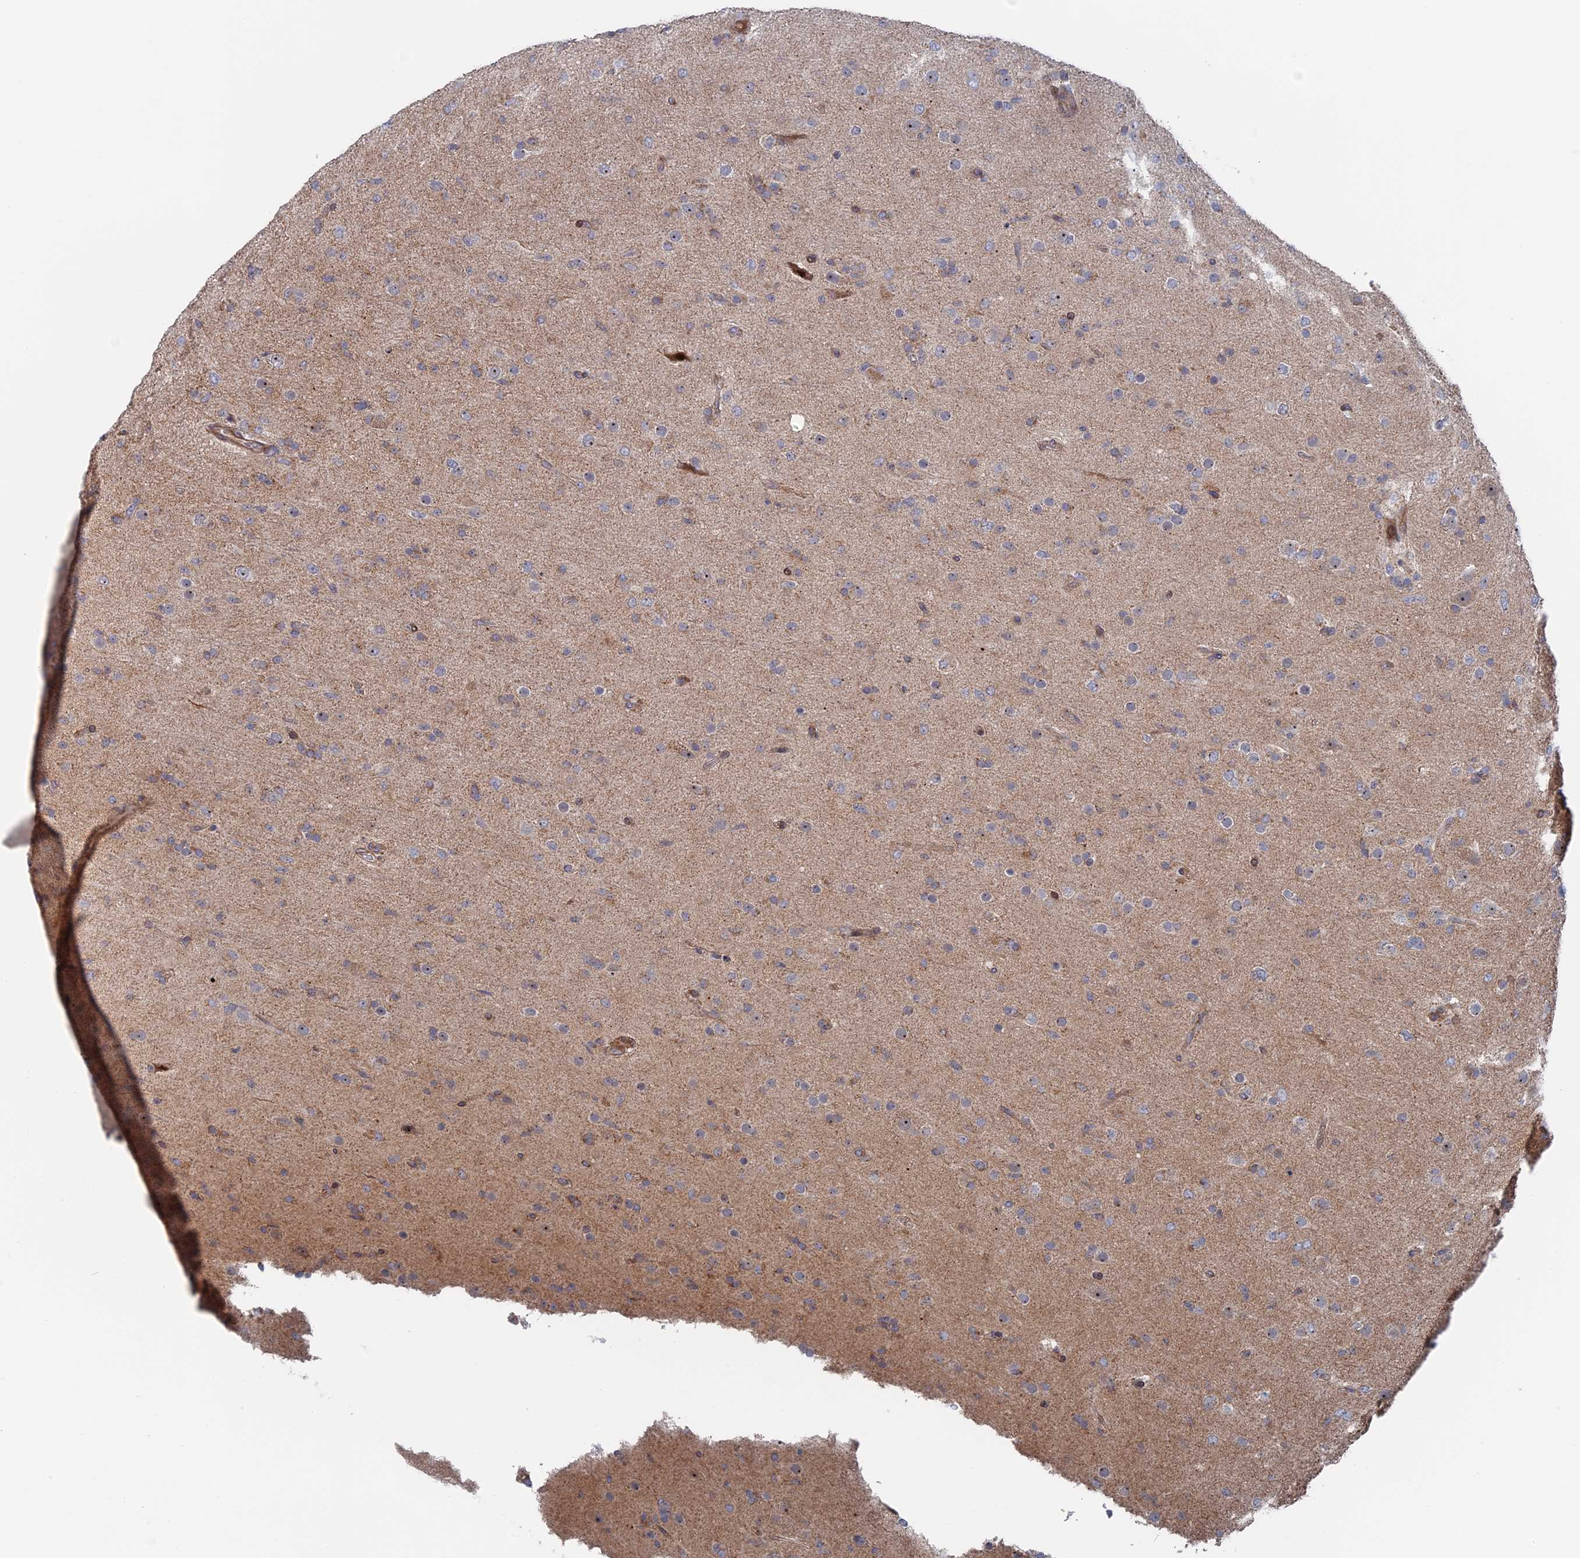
{"staining": {"intensity": "weak", "quantity": "<25%", "location": "cytoplasmic/membranous"}, "tissue": "glioma", "cell_type": "Tumor cells", "image_type": "cancer", "snomed": [{"axis": "morphology", "description": "Glioma, malignant, Low grade"}, {"axis": "topography", "description": "Brain"}], "caption": "This is an IHC image of malignant glioma (low-grade). There is no expression in tumor cells.", "gene": "IL7", "patient": {"sex": "male", "age": 65}}